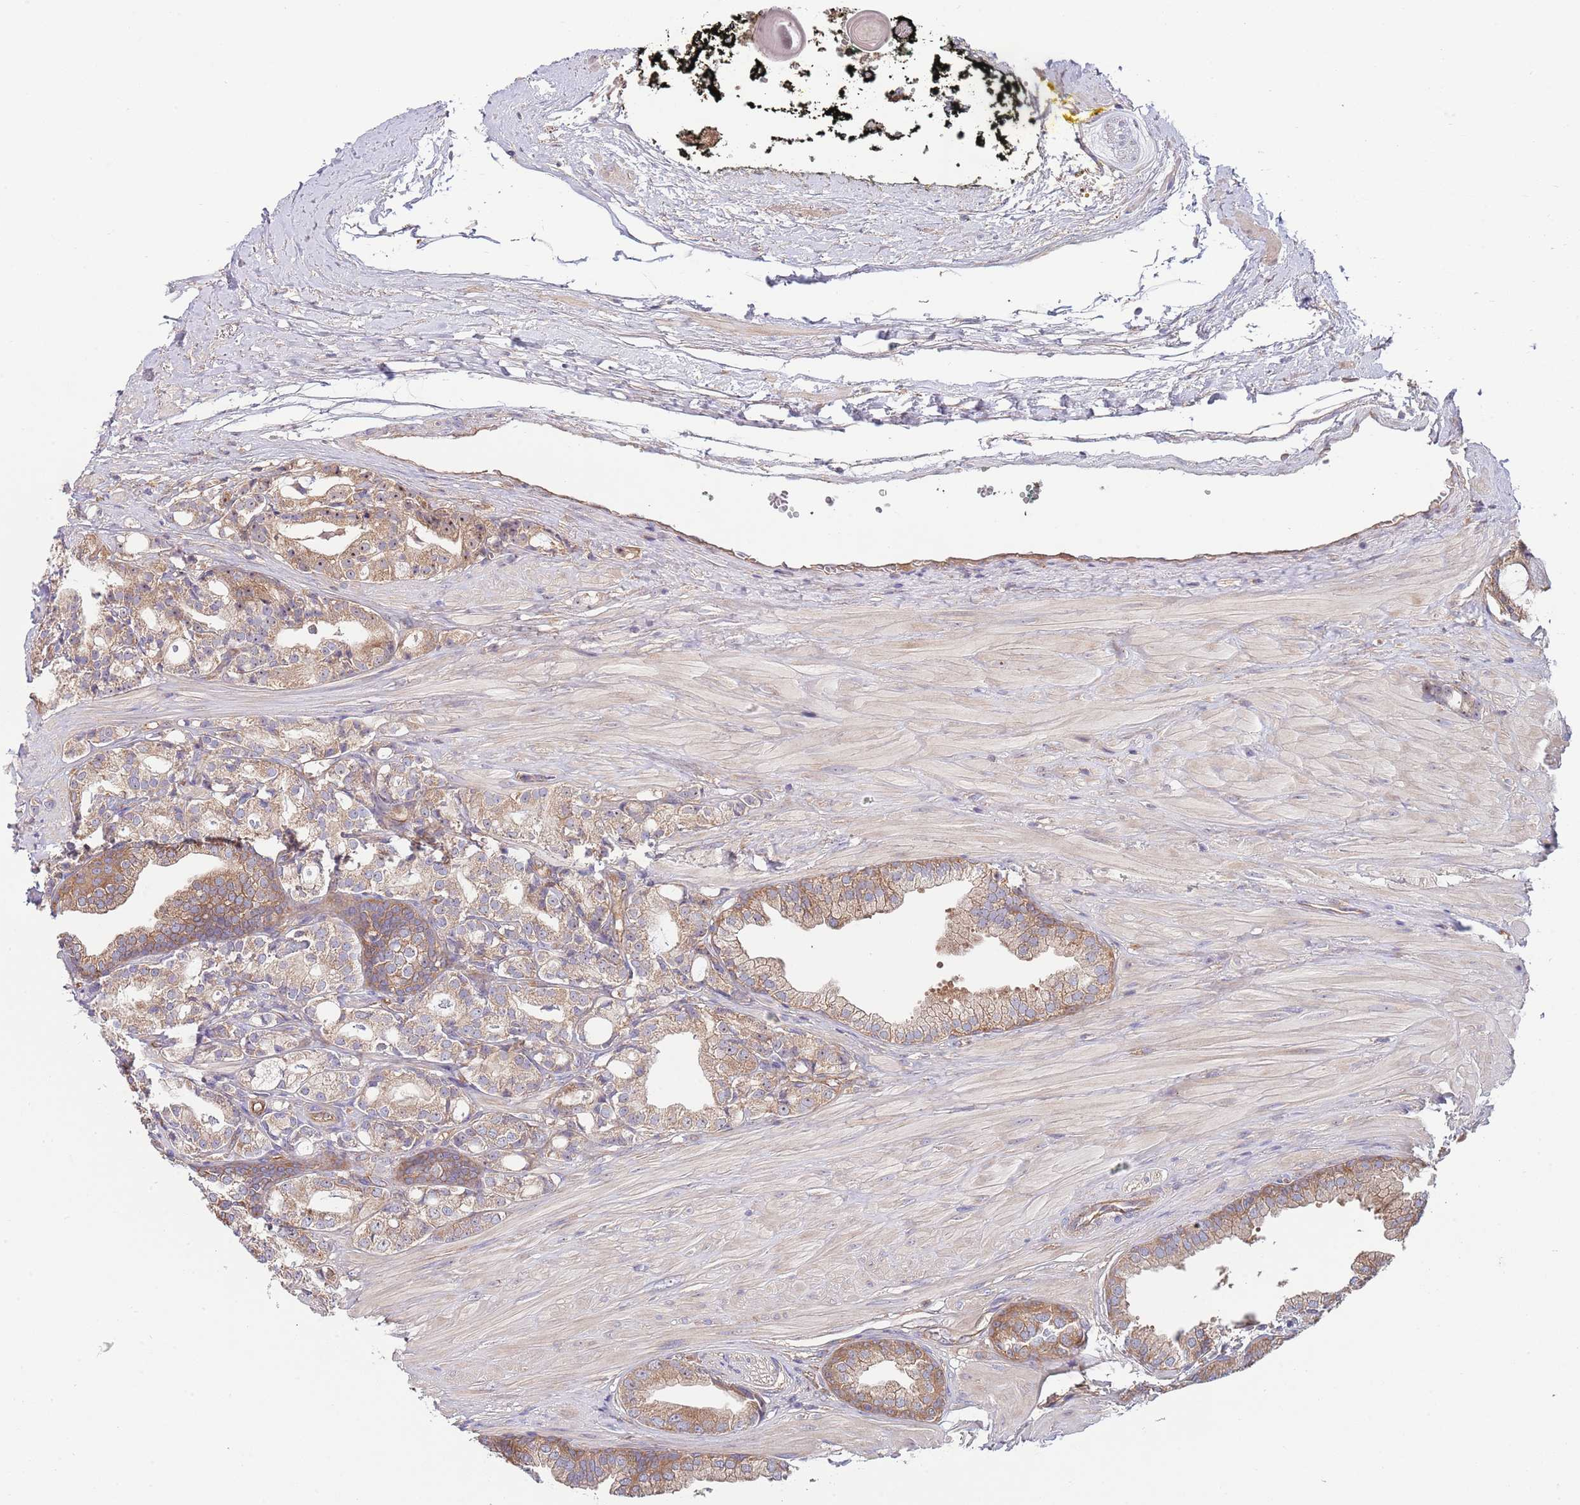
{"staining": {"intensity": "weak", "quantity": ">75%", "location": "cytoplasmic/membranous"}, "tissue": "prostate cancer", "cell_type": "Tumor cells", "image_type": "cancer", "snomed": [{"axis": "morphology", "description": "Adenocarcinoma, High grade"}, {"axis": "topography", "description": "Prostate"}], "caption": "High-power microscopy captured an IHC photomicrograph of prostate cancer (adenocarcinoma (high-grade)), revealing weak cytoplasmic/membranous positivity in approximately >75% of tumor cells. The staining was performed using DAB (3,3'-diaminobenzidine), with brown indicating positive protein expression. Nuclei are stained blue with hematoxylin.", "gene": "EIF3F", "patient": {"sex": "male", "age": 71}}